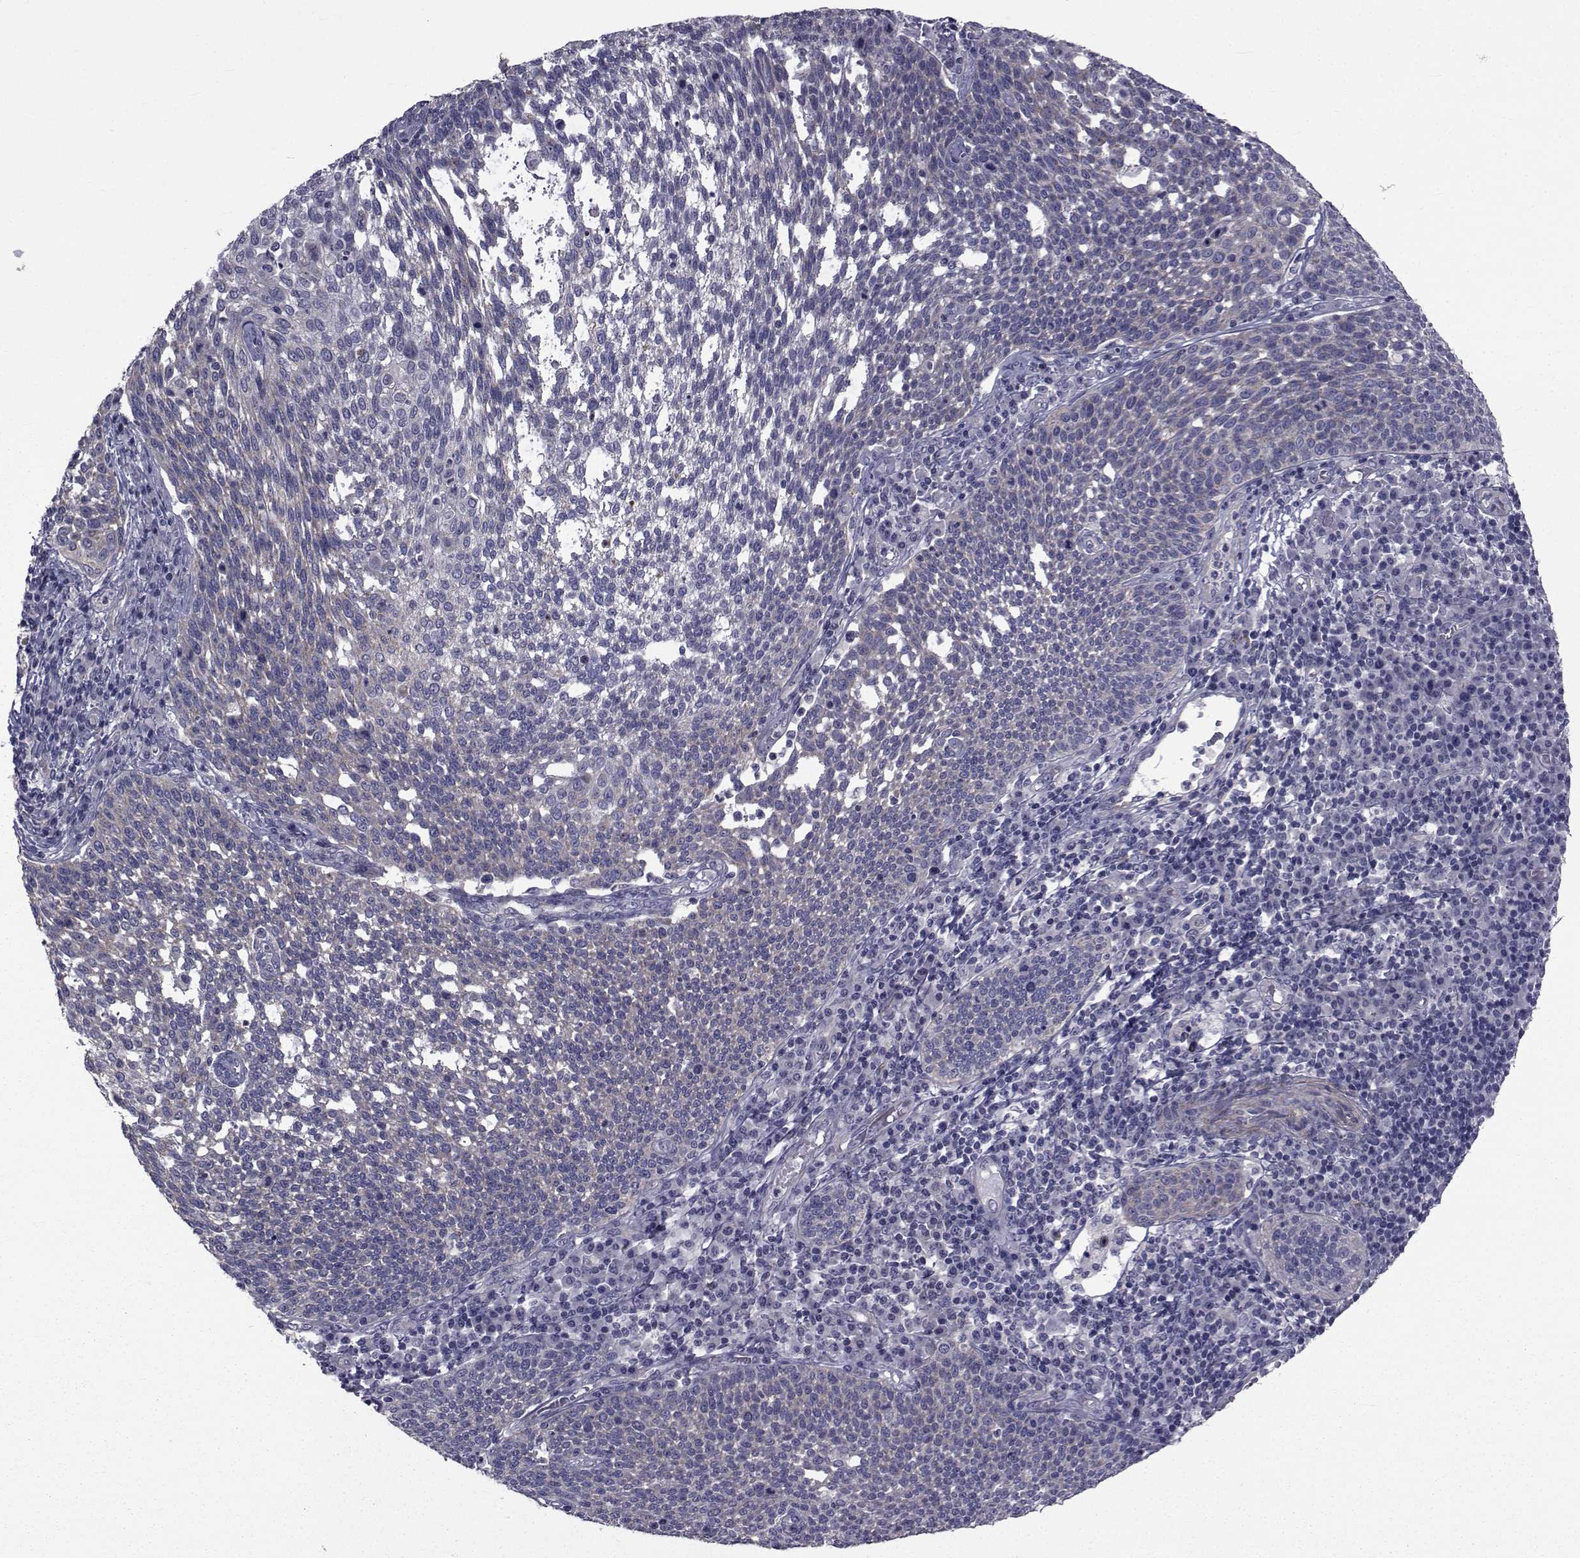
{"staining": {"intensity": "negative", "quantity": "none", "location": "none"}, "tissue": "cervical cancer", "cell_type": "Tumor cells", "image_type": "cancer", "snomed": [{"axis": "morphology", "description": "Squamous cell carcinoma, NOS"}, {"axis": "topography", "description": "Cervix"}], "caption": "IHC histopathology image of human cervical cancer (squamous cell carcinoma) stained for a protein (brown), which displays no positivity in tumor cells.", "gene": "CFAP74", "patient": {"sex": "female", "age": 34}}